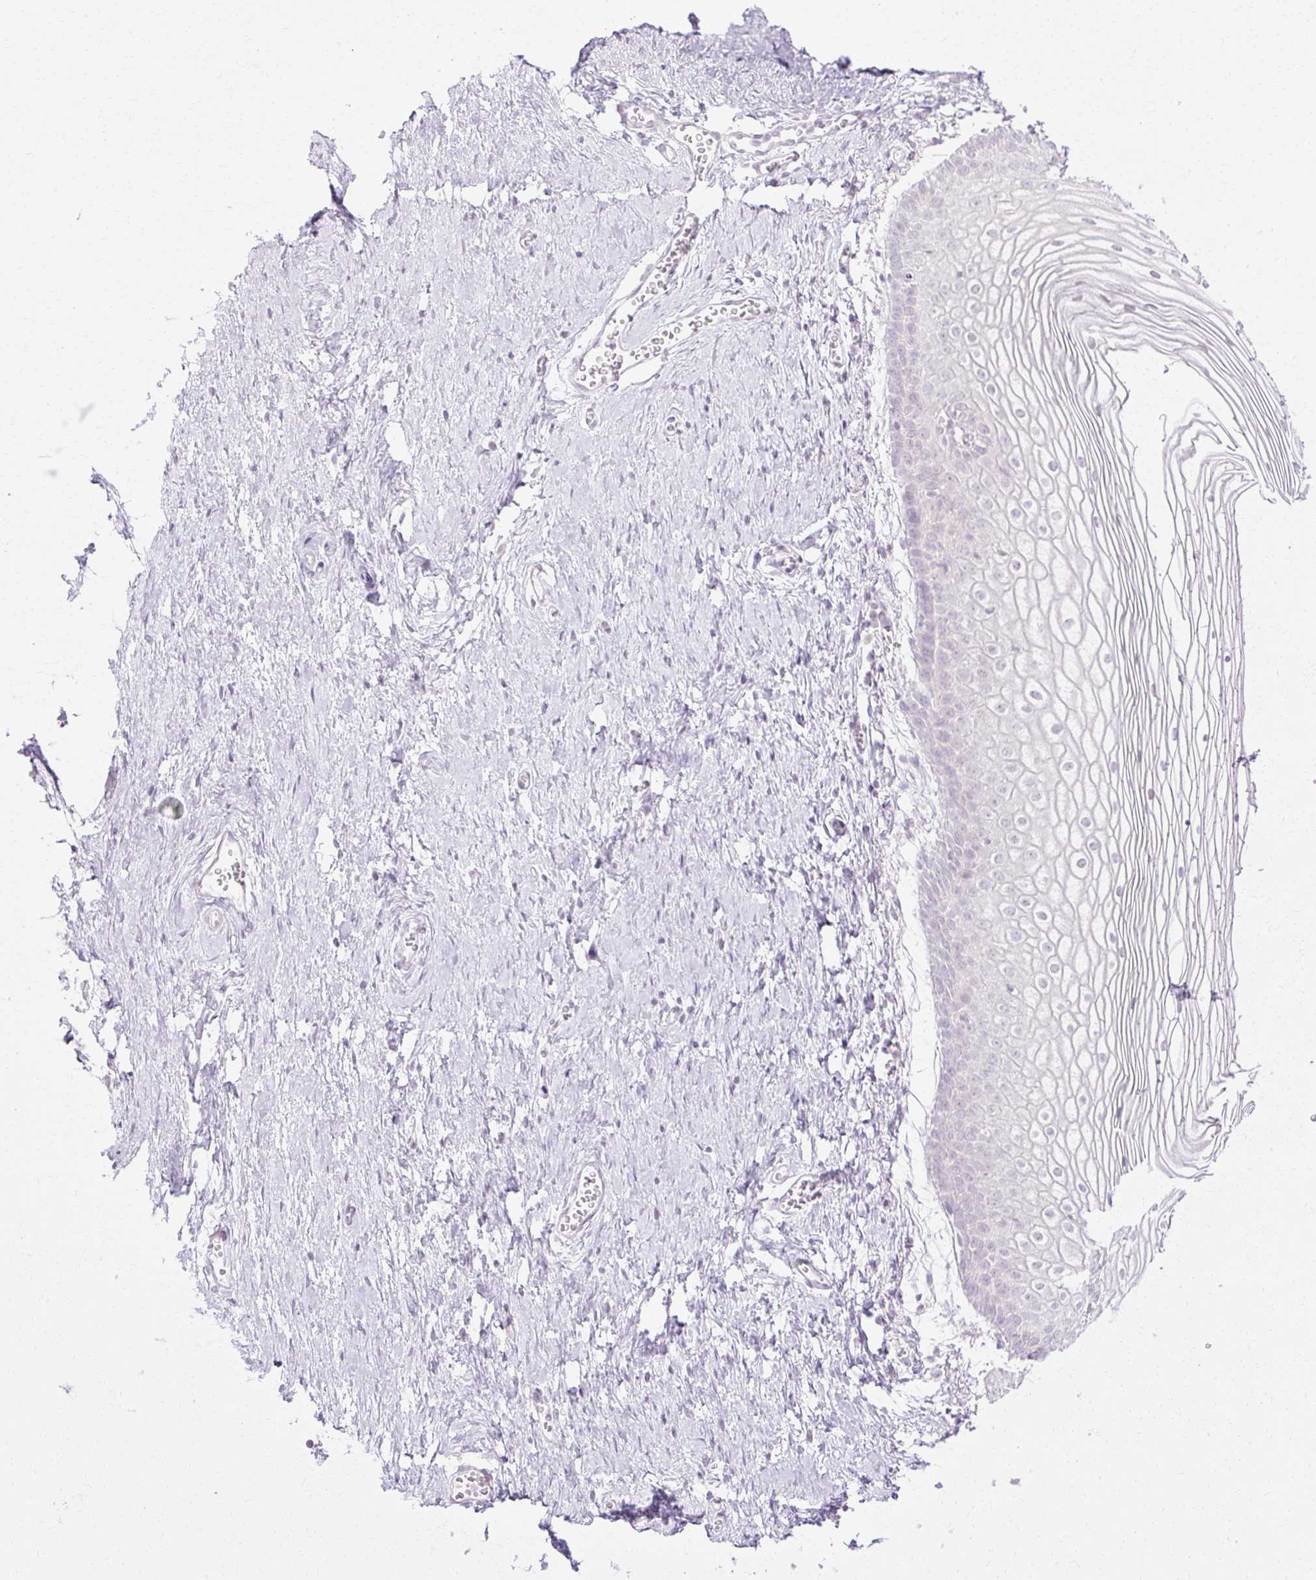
{"staining": {"intensity": "weak", "quantity": "<25%", "location": "nuclear"}, "tissue": "vagina", "cell_type": "Squamous epithelial cells", "image_type": "normal", "snomed": [{"axis": "morphology", "description": "Normal tissue, NOS"}, {"axis": "topography", "description": "Vagina"}], "caption": "Benign vagina was stained to show a protein in brown. There is no significant staining in squamous epithelial cells.", "gene": "C3orf49", "patient": {"sex": "female", "age": 56}}